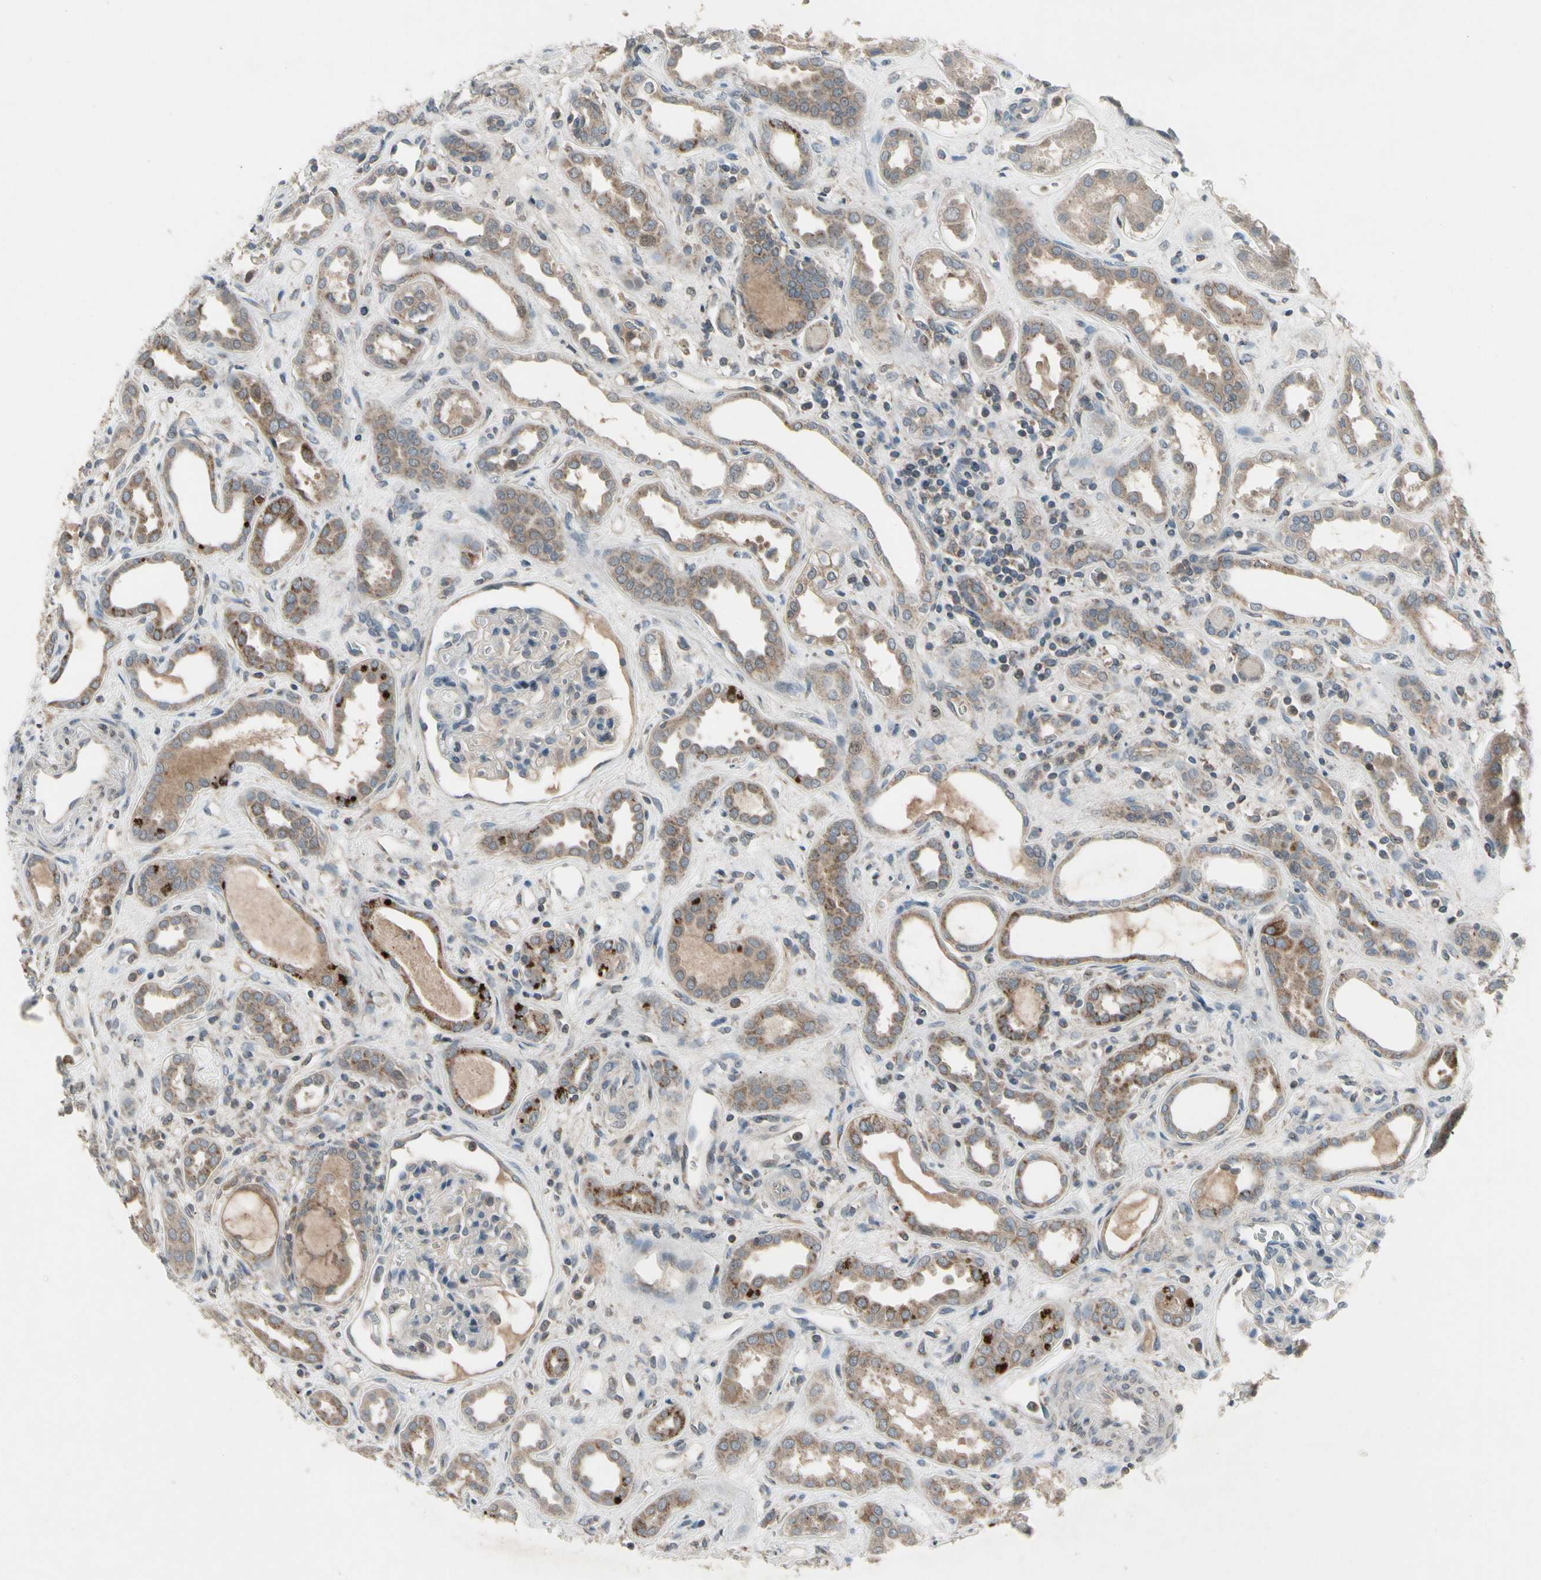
{"staining": {"intensity": "weak", "quantity": "<25%", "location": "cytoplasmic/membranous"}, "tissue": "kidney", "cell_type": "Cells in glomeruli", "image_type": "normal", "snomed": [{"axis": "morphology", "description": "Normal tissue, NOS"}, {"axis": "topography", "description": "Kidney"}], "caption": "IHC histopathology image of benign kidney stained for a protein (brown), which shows no expression in cells in glomeruli. (DAB (3,3'-diaminobenzidine) immunohistochemistry (IHC) with hematoxylin counter stain).", "gene": "NMI", "patient": {"sex": "male", "age": 59}}